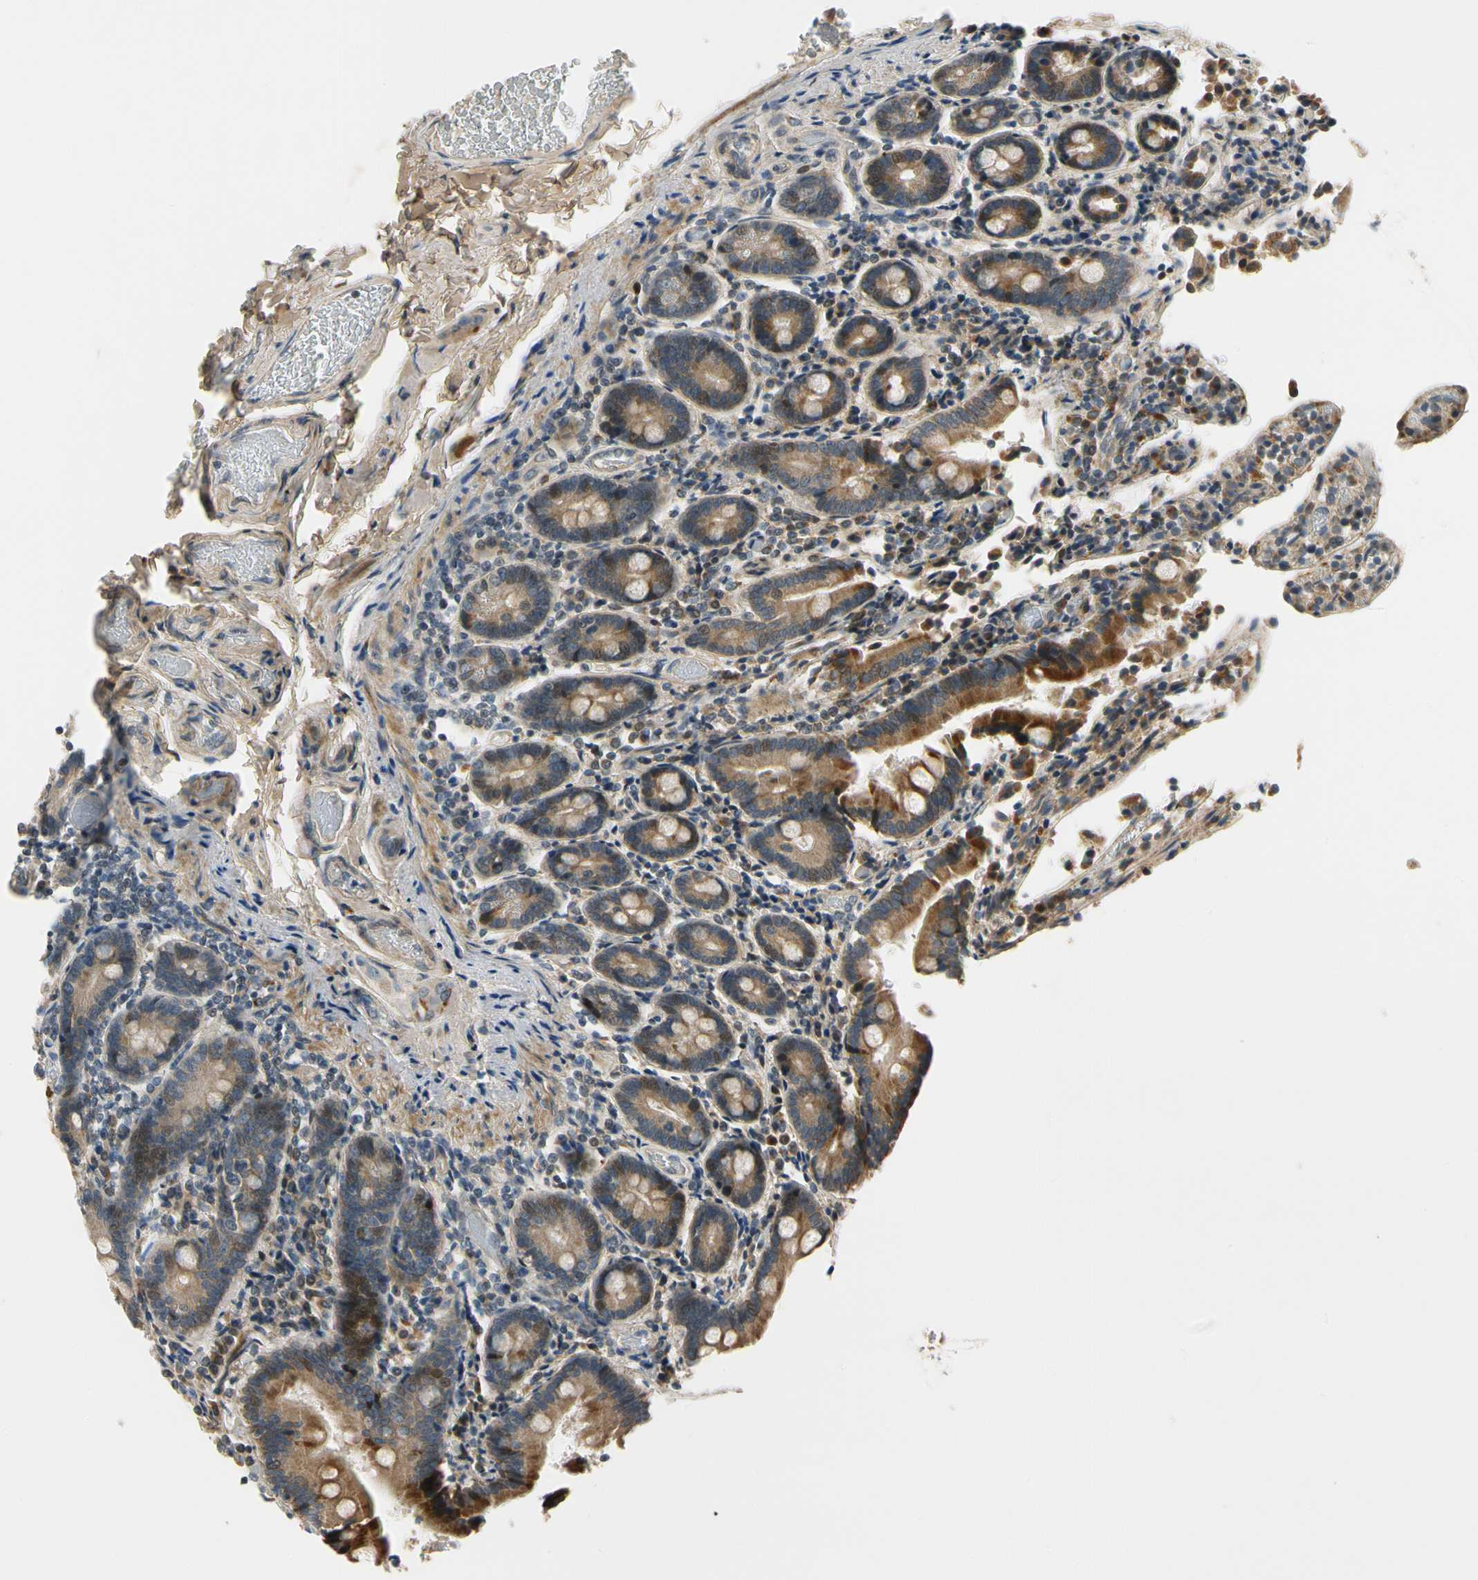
{"staining": {"intensity": "strong", "quantity": ">75%", "location": "cytoplasmic/membranous"}, "tissue": "duodenum", "cell_type": "Glandular cells", "image_type": "normal", "snomed": [{"axis": "morphology", "description": "Normal tissue, NOS"}, {"axis": "topography", "description": "Duodenum"}], "caption": "Immunohistochemistry (IHC) photomicrograph of normal duodenum stained for a protein (brown), which exhibits high levels of strong cytoplasmic/membranous positivity in about >75% of glandular cells.", "gene": "MST1R", "patient": {"sex": "female", "age": 53}}